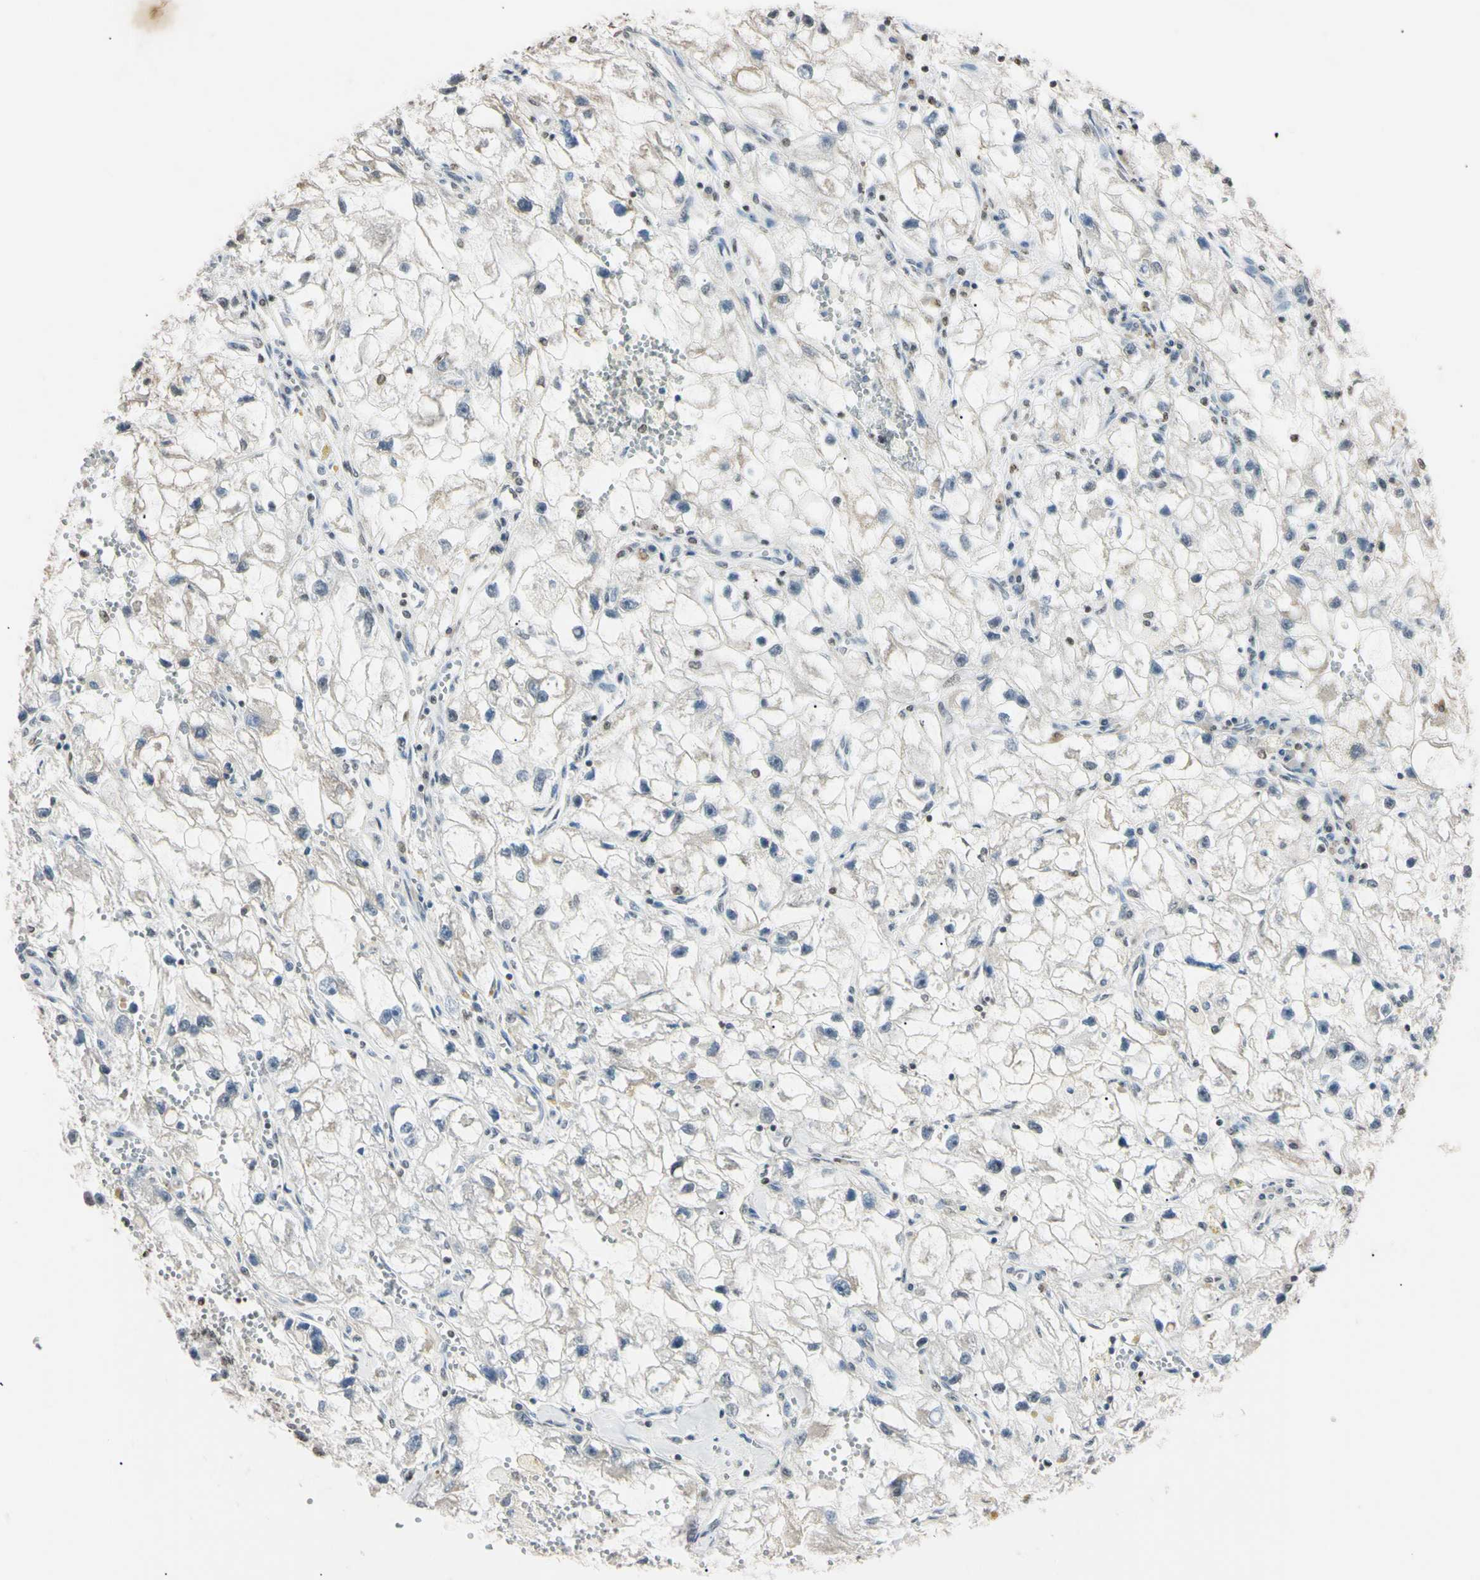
{"staining": {"intensity": "weak", "quantity": "25%-75%", "location": "nuclear"}, "tissue": "renal cancer", "cell_type": "Tumor cells", "image_type": "cancer", "snomed": [{"axis": "morphology", "description": "Adenocarcinoma, NOS"}, {"axis": "topography", "description": "Kidney"}], "caption": "Renal cancer stained with a protein marker shows weak staining in tumor cells.", "gene": "CDC45", "patient": {"sex": "female", "age": 70}}